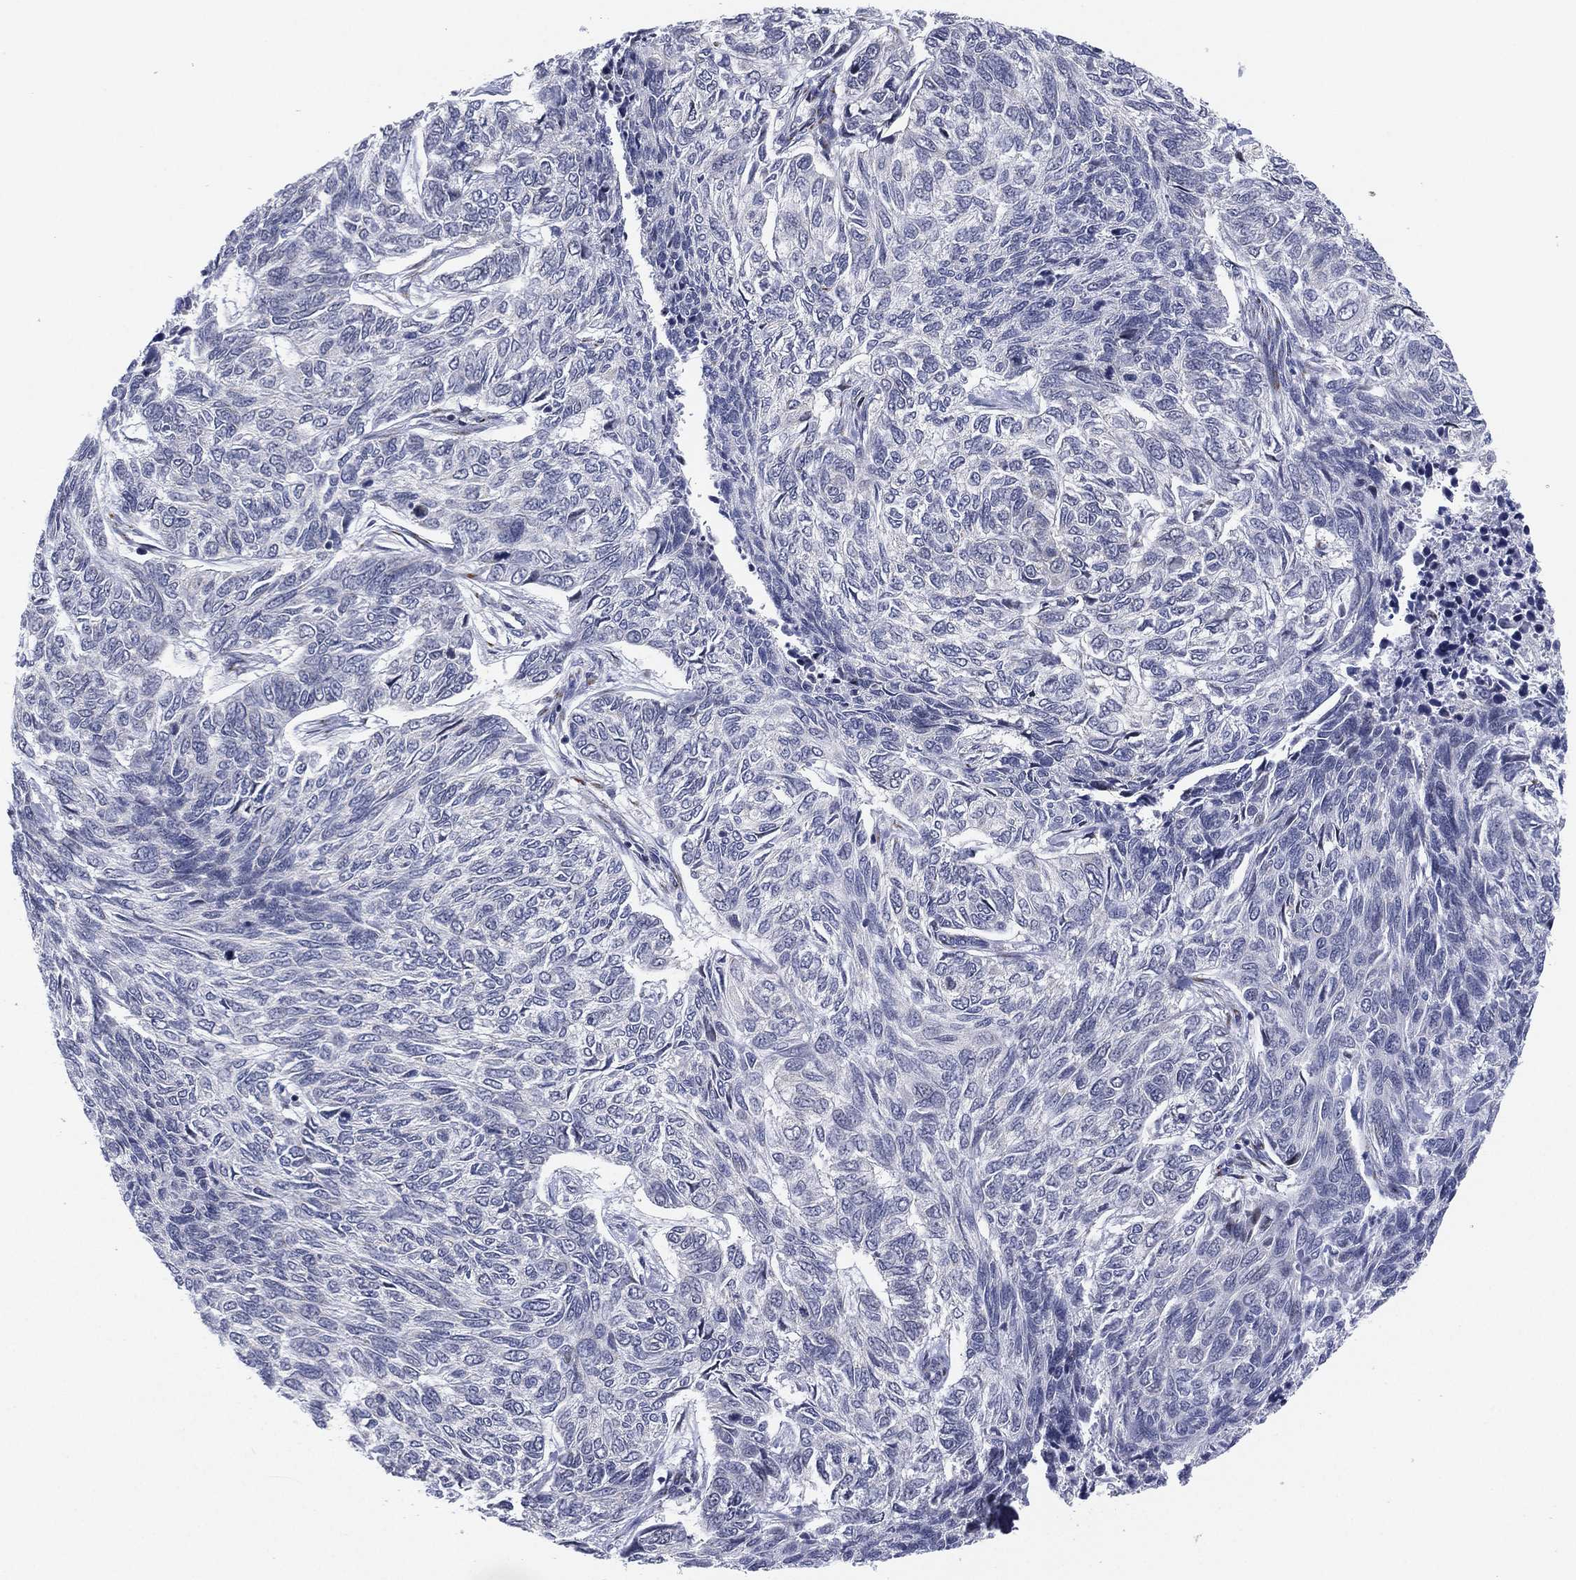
{"staining": {"intensity": "negative", "quantity": "none", "location": "none"}, "tissue": "skin cancer", "cell_type": "Tumor cells", "image_type": "cancer", "snomed": [{"axis": "morphology", "description": "Basal cell carcinoma"}, {"axis": "topography", "description": "Skin"}], "caption": "Immunohistochemistry of skin cancer demonstrates no staining in tumor cells.", "gene": "CD177", "patient": {"sex": "female", "age": 65}}